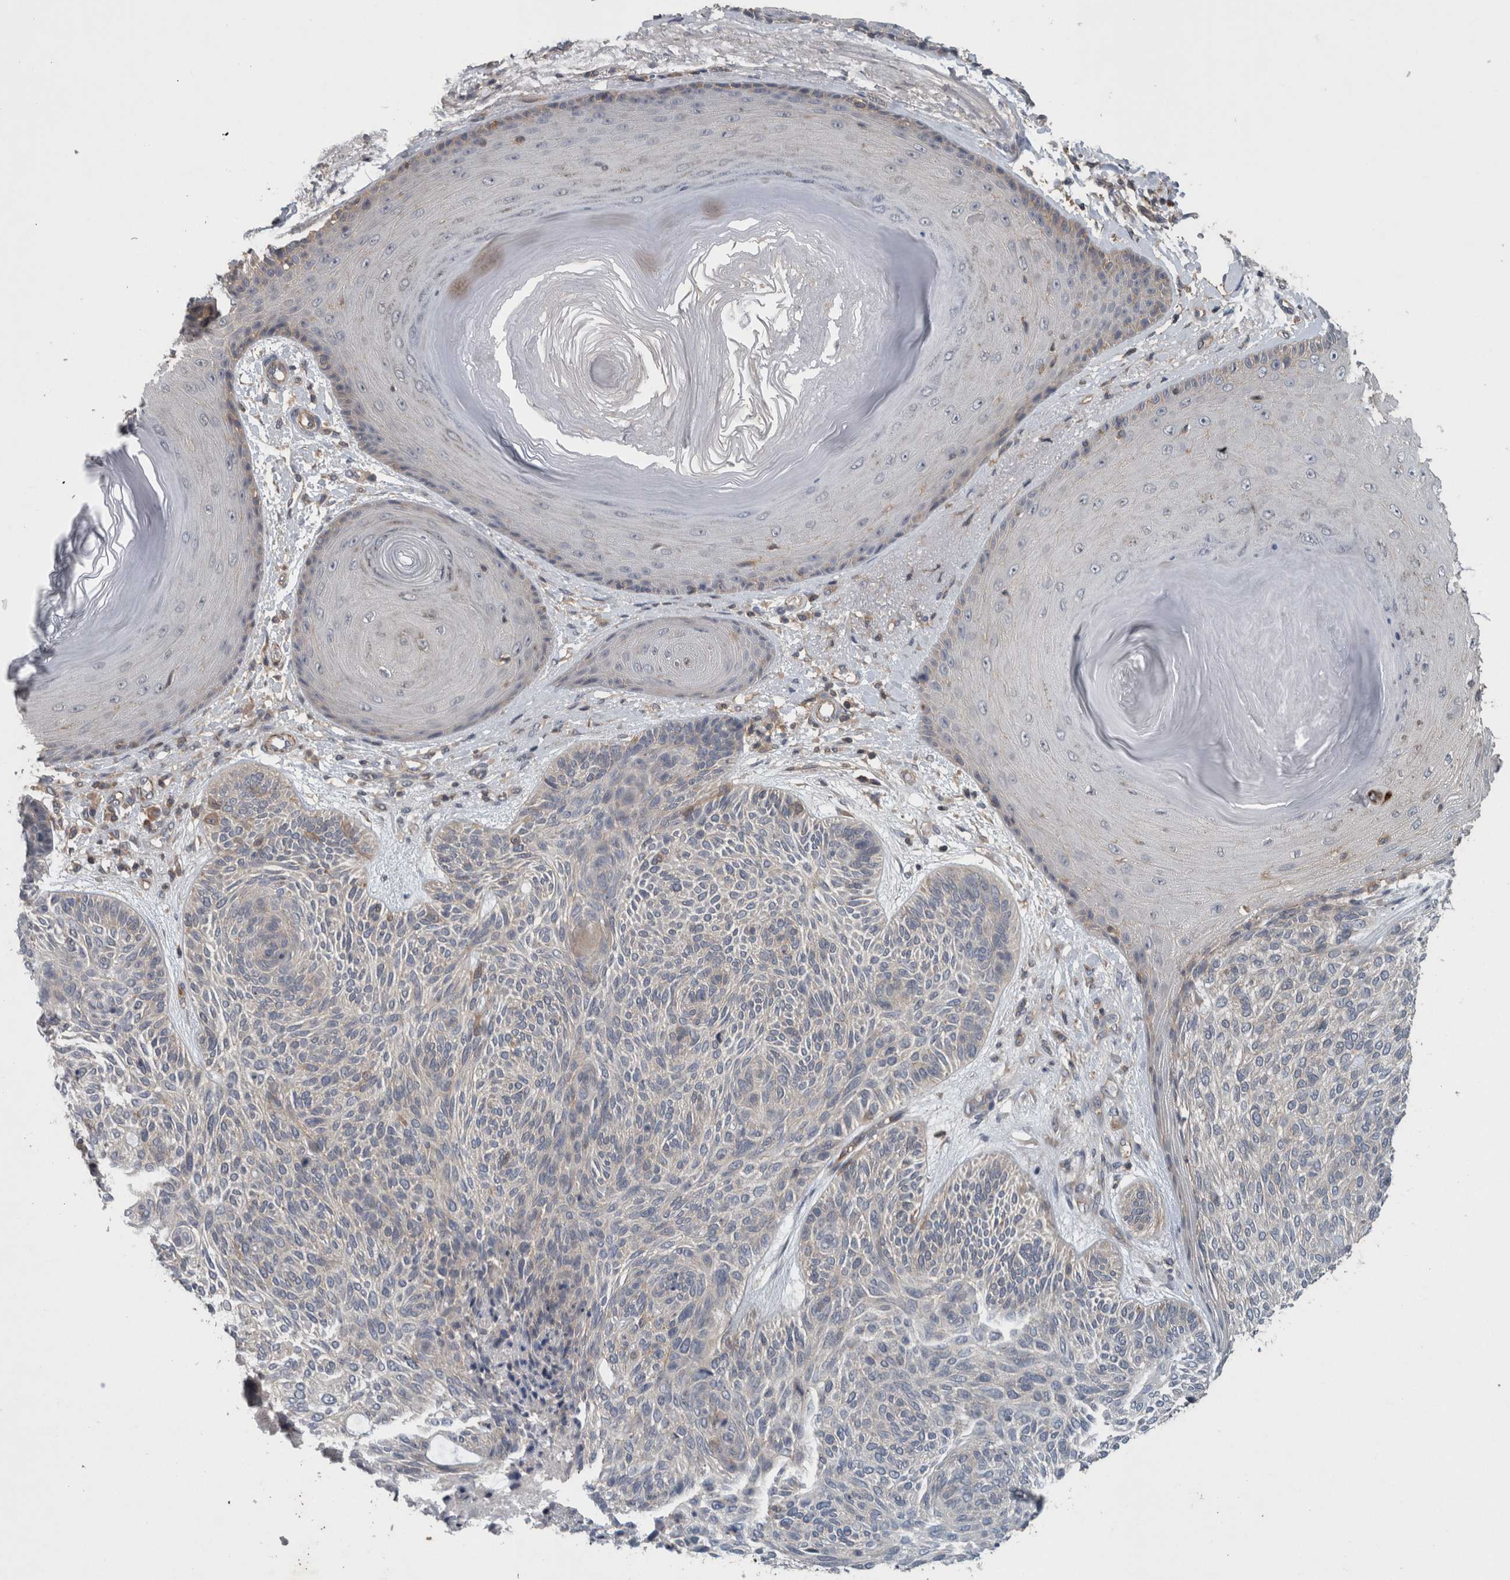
{"staining": {"intensity": "negative", "quantity": "none", "location": "none"}, "tissue": "skin cancer", "cell_type": "Tumor cells", "image_type": "cancer", "snomed": [{"axis": "morphology", "description": "Basal cell carcinoma"}, {"axis": "topography", "description": "Skin"}], "caption": "Skin cancer was stained to show a protein in brown. There is no significant positivity in tumor cells.", "gene": "SCARA5", "patient": {"sex": "male", "age": 55}}